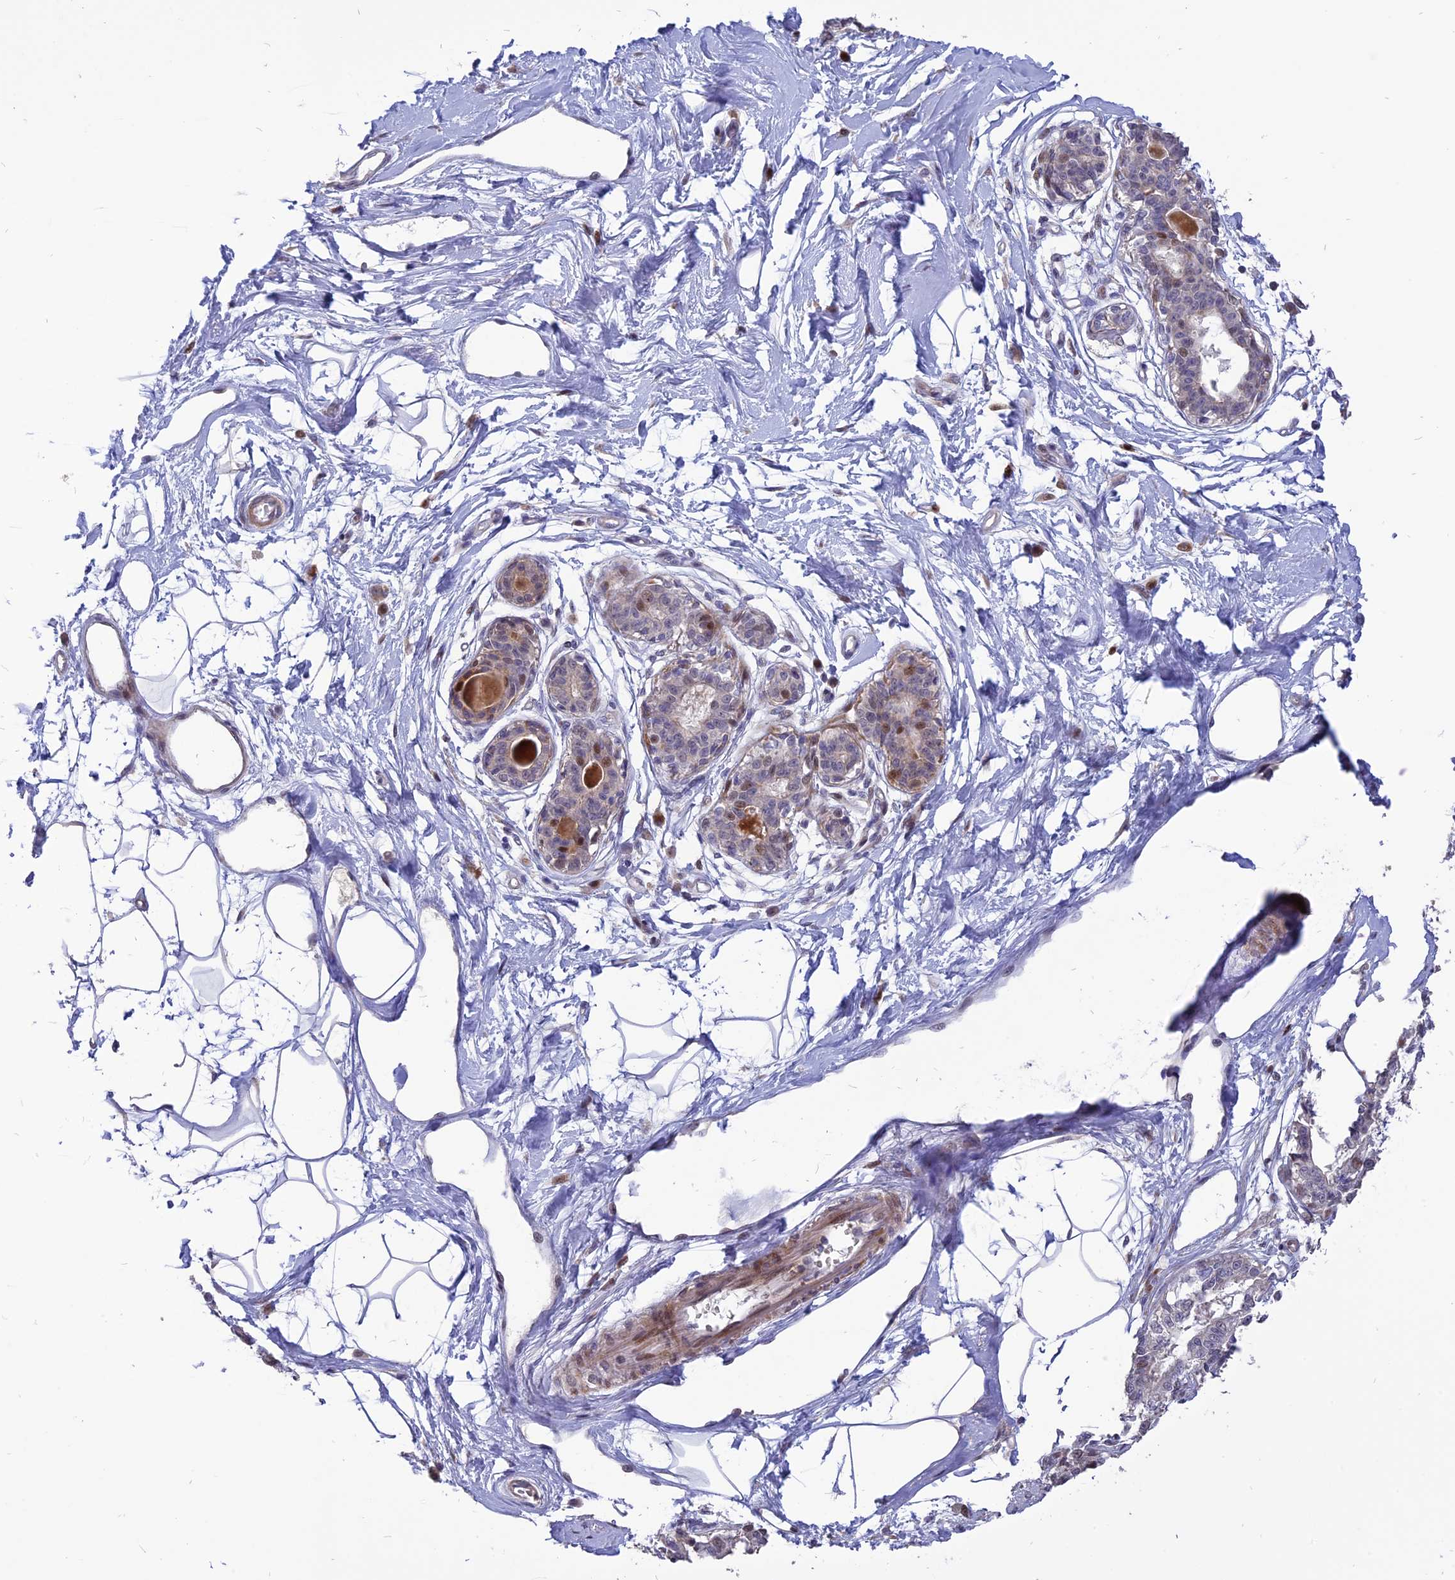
{"staining": {"intensity": "negative", "quantity": "none", "location": "none"}, "tissue": "breast", "cell_type": "Adipocytes", "image_type": "normal", "snomed": [{"axis": "morphology", "description": "Normal tissue, NOS"}, {"axis": "topography", "description": "Breast"}], "caption": "Protein analysis of normal breast shows no significant positivity in adipocytes.", "gene": "TMEM263", "patient": {"sex": "female", "age": 45}}